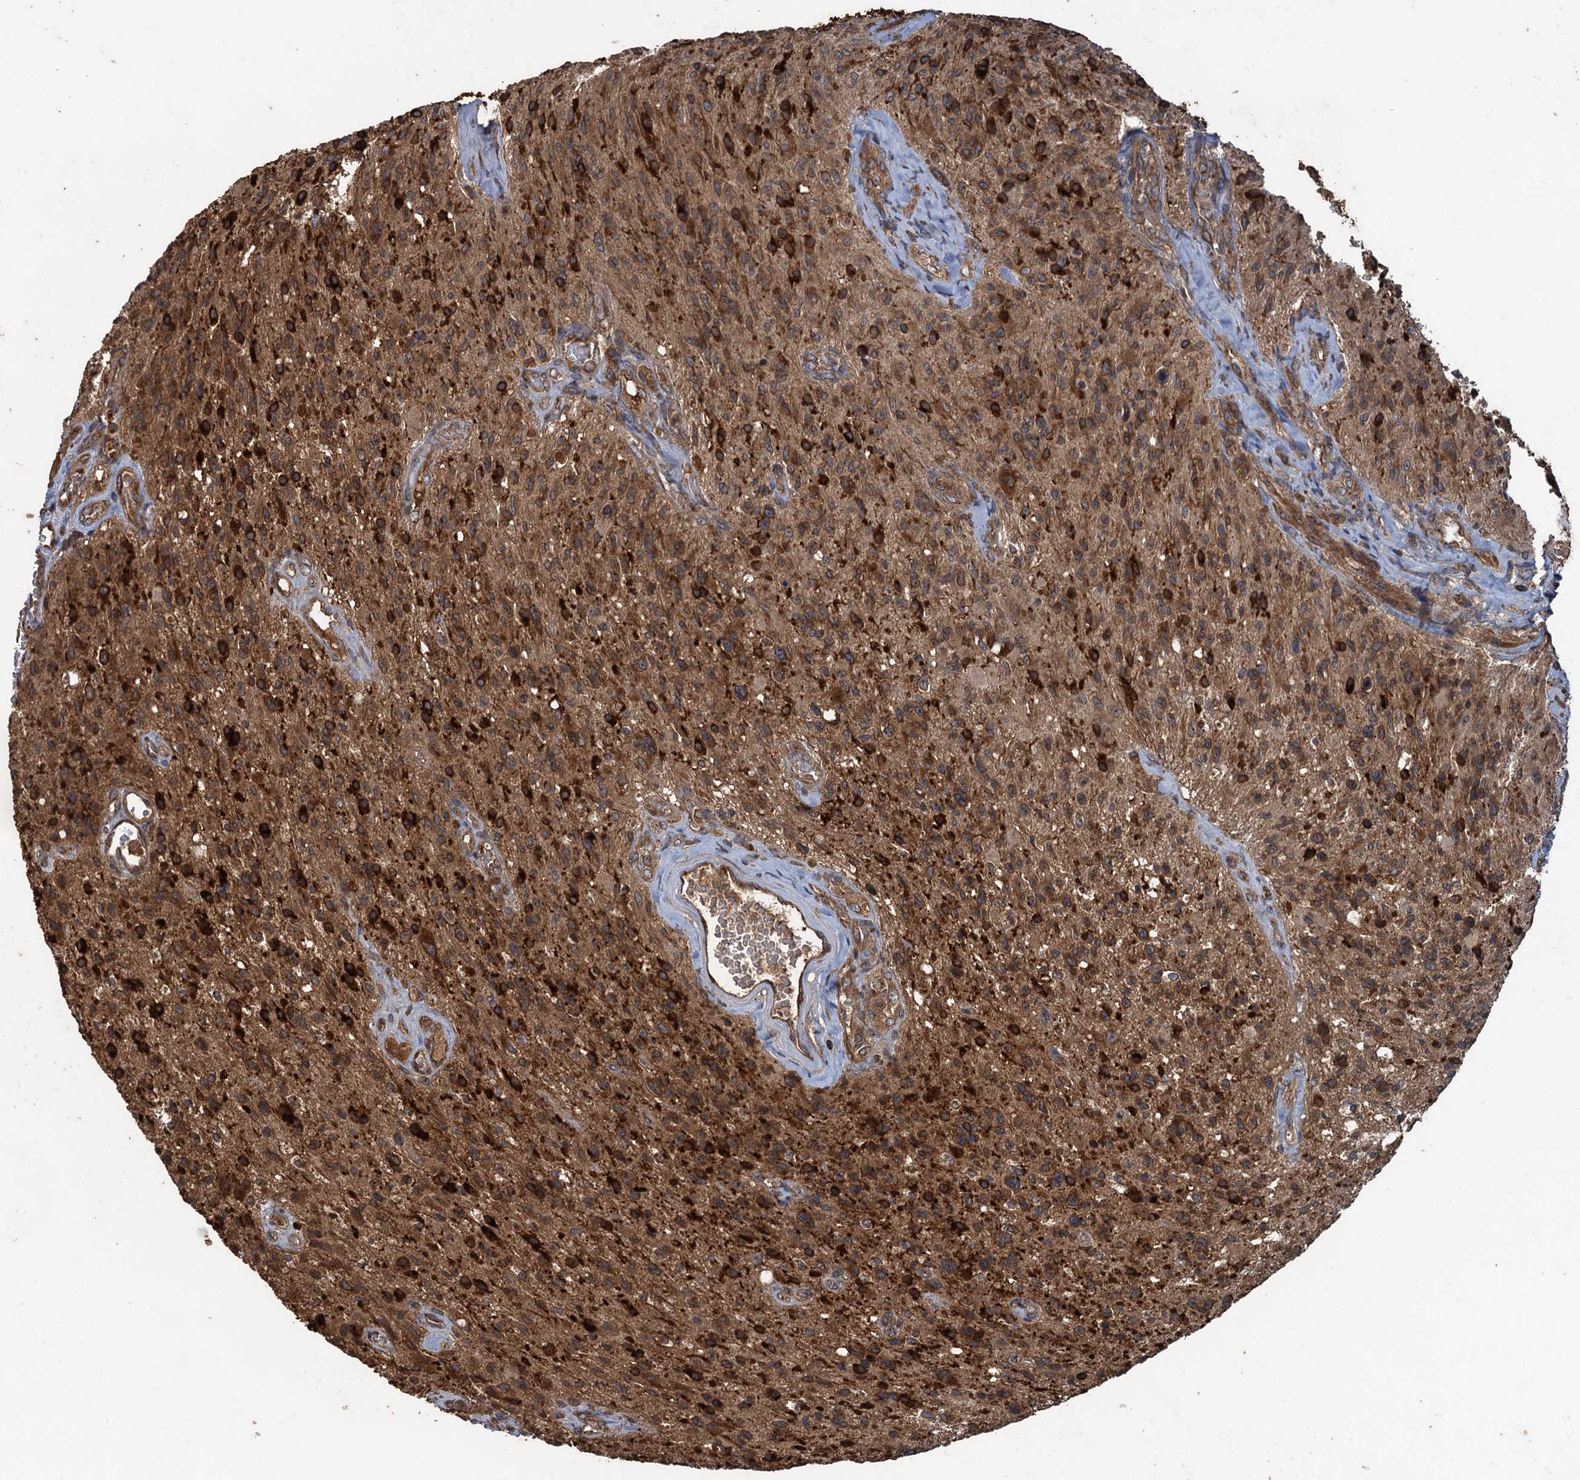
{"staining": {"intensity": "strong", "quantity": "25%-75%", "location": "cytoplasmic/membranous"}, "tissue": "glioma", "cell_type": "Tumor cells", "image_type": "cancer", "snomed": [{"axis": "morphology", "description": "Glioma, malignant, High grade"}, {"axis": "topography", "description": "Brain"}], "caption": "Protein expression by immunohistochemistry (IHC) reveals strong cytoplasmic/membranous positivity in about 25%-75% of tumor cells in malignant glioma (high-grade). Using DAB (brown) and hematoxylin (blue) stains, captured at high magnification using brightfield microscopy.", "gene": "GLE1", "patient": {"sex": "male", "age": 69}}